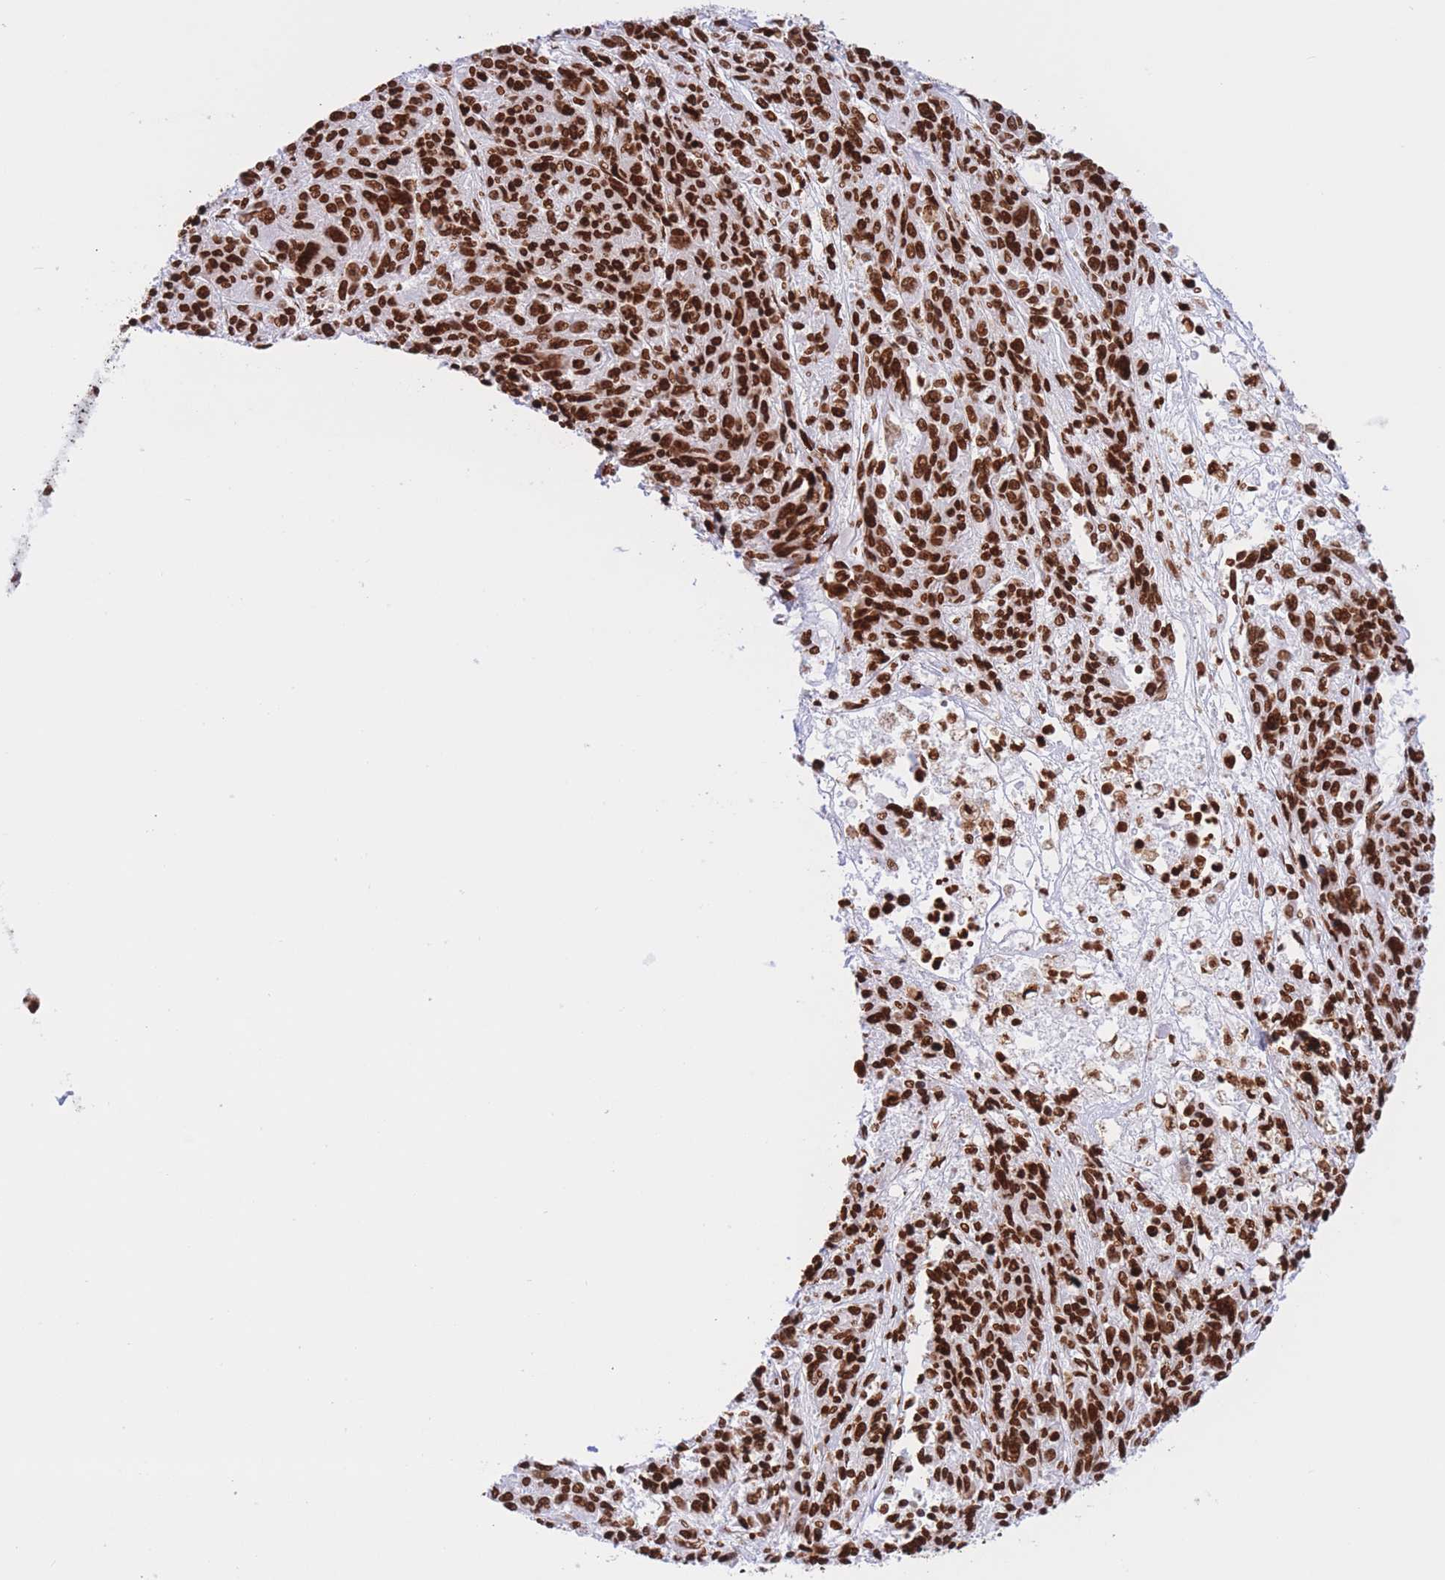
{"staining": {"intensity": "strong", "quantity": ">75%", "location": "nuclear"}, "tissue": "melanoma", "cell_type": "Tumor cells", "image_type": "cancer", "snomed": [{"axis": "morphology", "description": "Malignant melanoma, NOS"}, {"axis": "topography", "description": "Skin"}], "caption": "High-magnification brightfield microscopy of malignant melanoma stained with DAB (brown) and counterstained with hematoxylin (blue). tumor cells exhibit strong nuclear positivity is appreciated in approximately>75% of cells.", "gene": "H2BC11", "patient": {"sex": "male", "age": 53}}